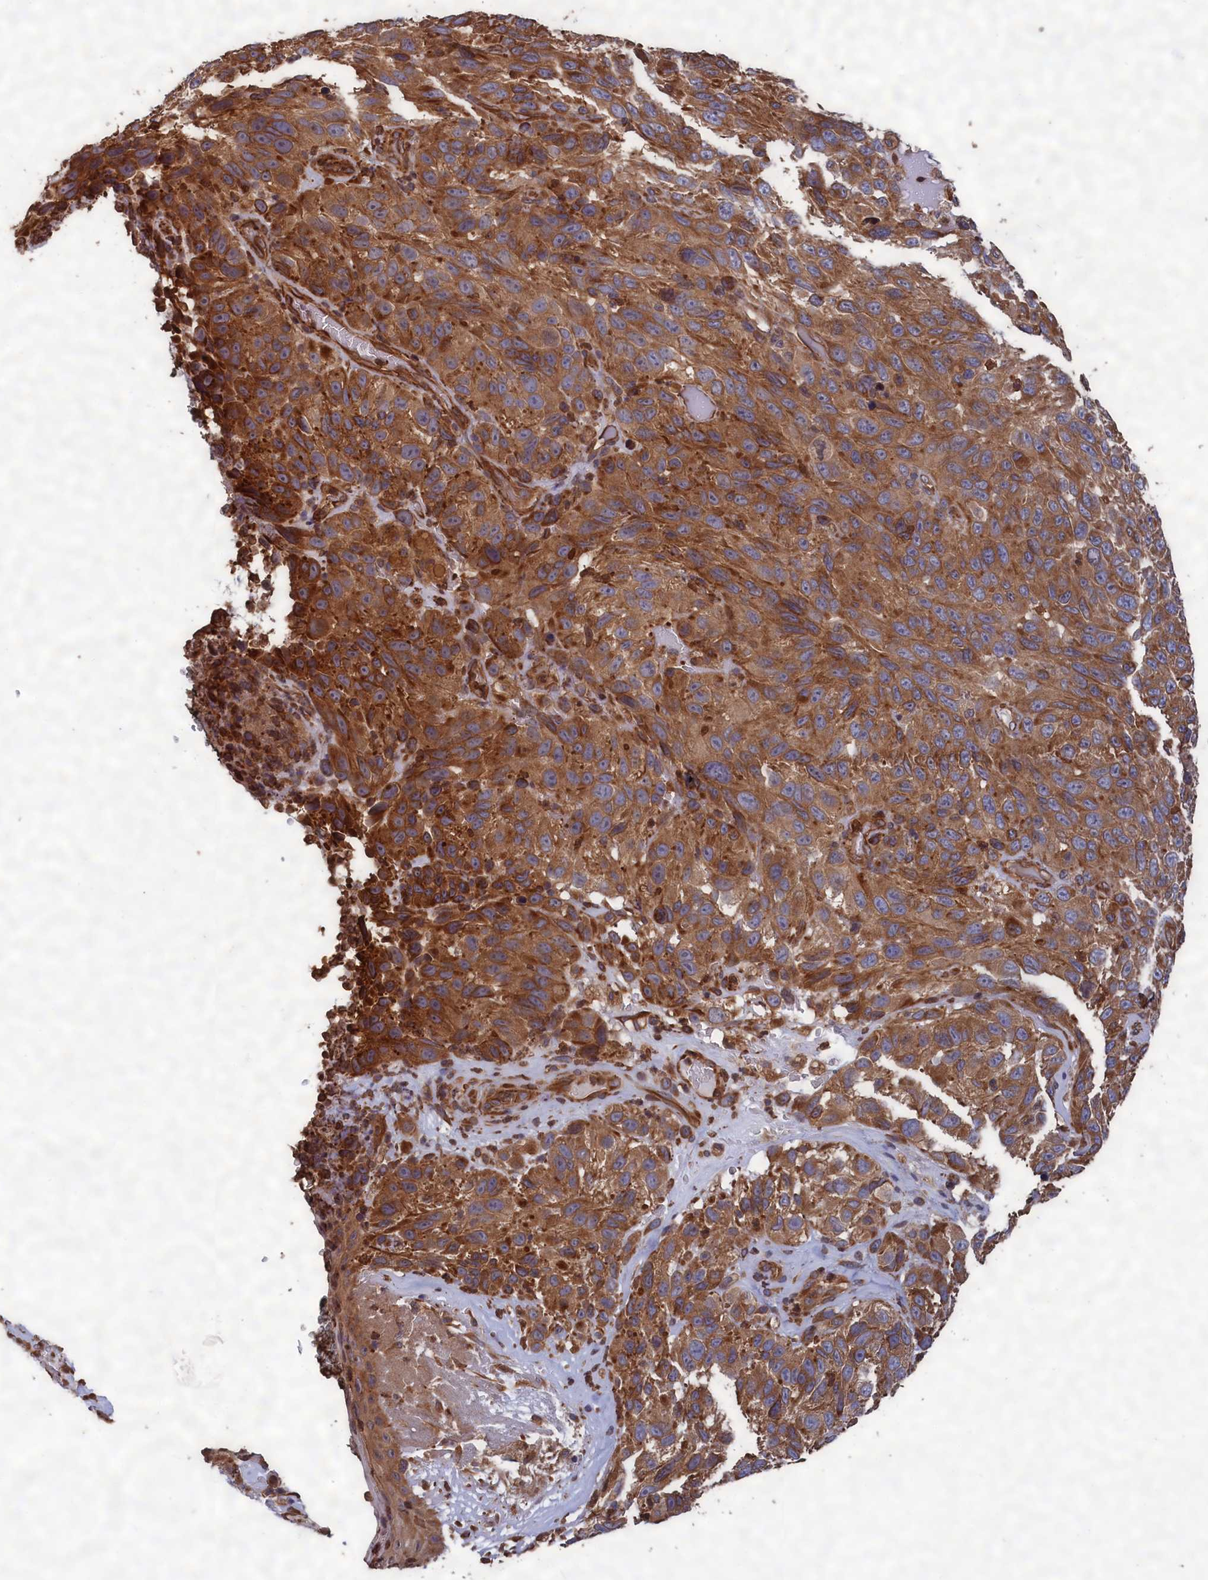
{"staining": {"intensity": "moderate", "quantity": ">75%", "location": "cytoplasmic/membranous"}, "tissue": "melanoma", "cell_type": "Tumor cells", "image_type": "cancer", "snomed": [{"axis": "morphology", "description": "Malignant melanoma, NOS"}, {"axis": "topography", "description": "Skin"}], "caption": "Malignant melanoma tissue reveals moderate cytoplasmic/membranous expression in approximately >75% of tumor cells, visualized by immunohistochemistry.", "gene": "CCDC124", "patient": {"sex": "female", "age": 96}}